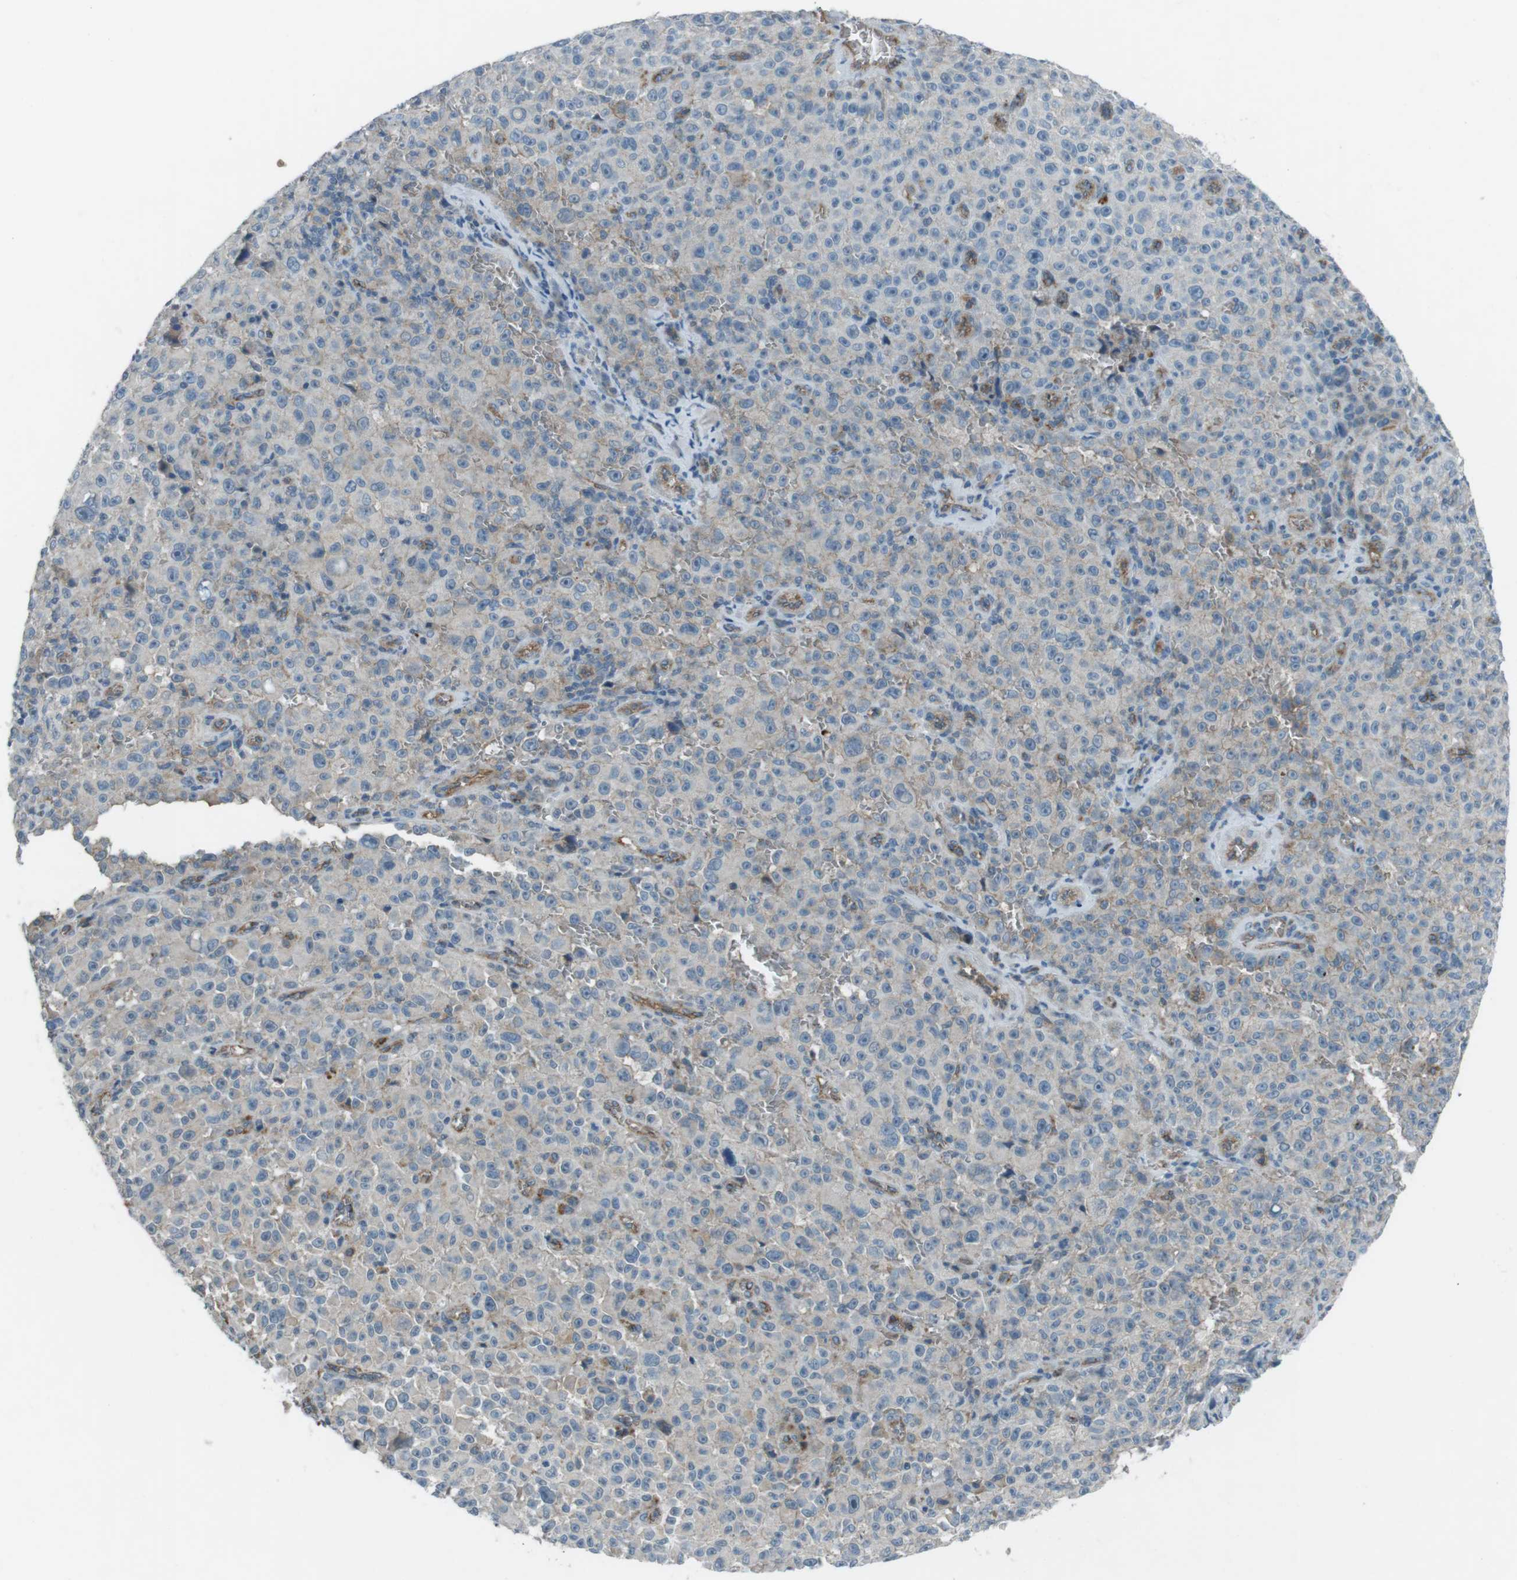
{"staining": {"intensity": "weak", "quantity": "25%-75%", "location": "cytoplasmic/membranous"}, "tissue": "melanoma", "cell_type": "Tumor cells", "image_type": "cancer", "snomed": [{"axis": "morphology", "description": "Malignant melanoma, NOS"}, {"axis": "topography", "description": "Skin"}], "caption": "A brown stain highlights weak cytoplasmic/membranous expression of a protein in melanoma tumor cells.", "gene": "SPTA1", "patient": {"sex": "female", "age": 82}}